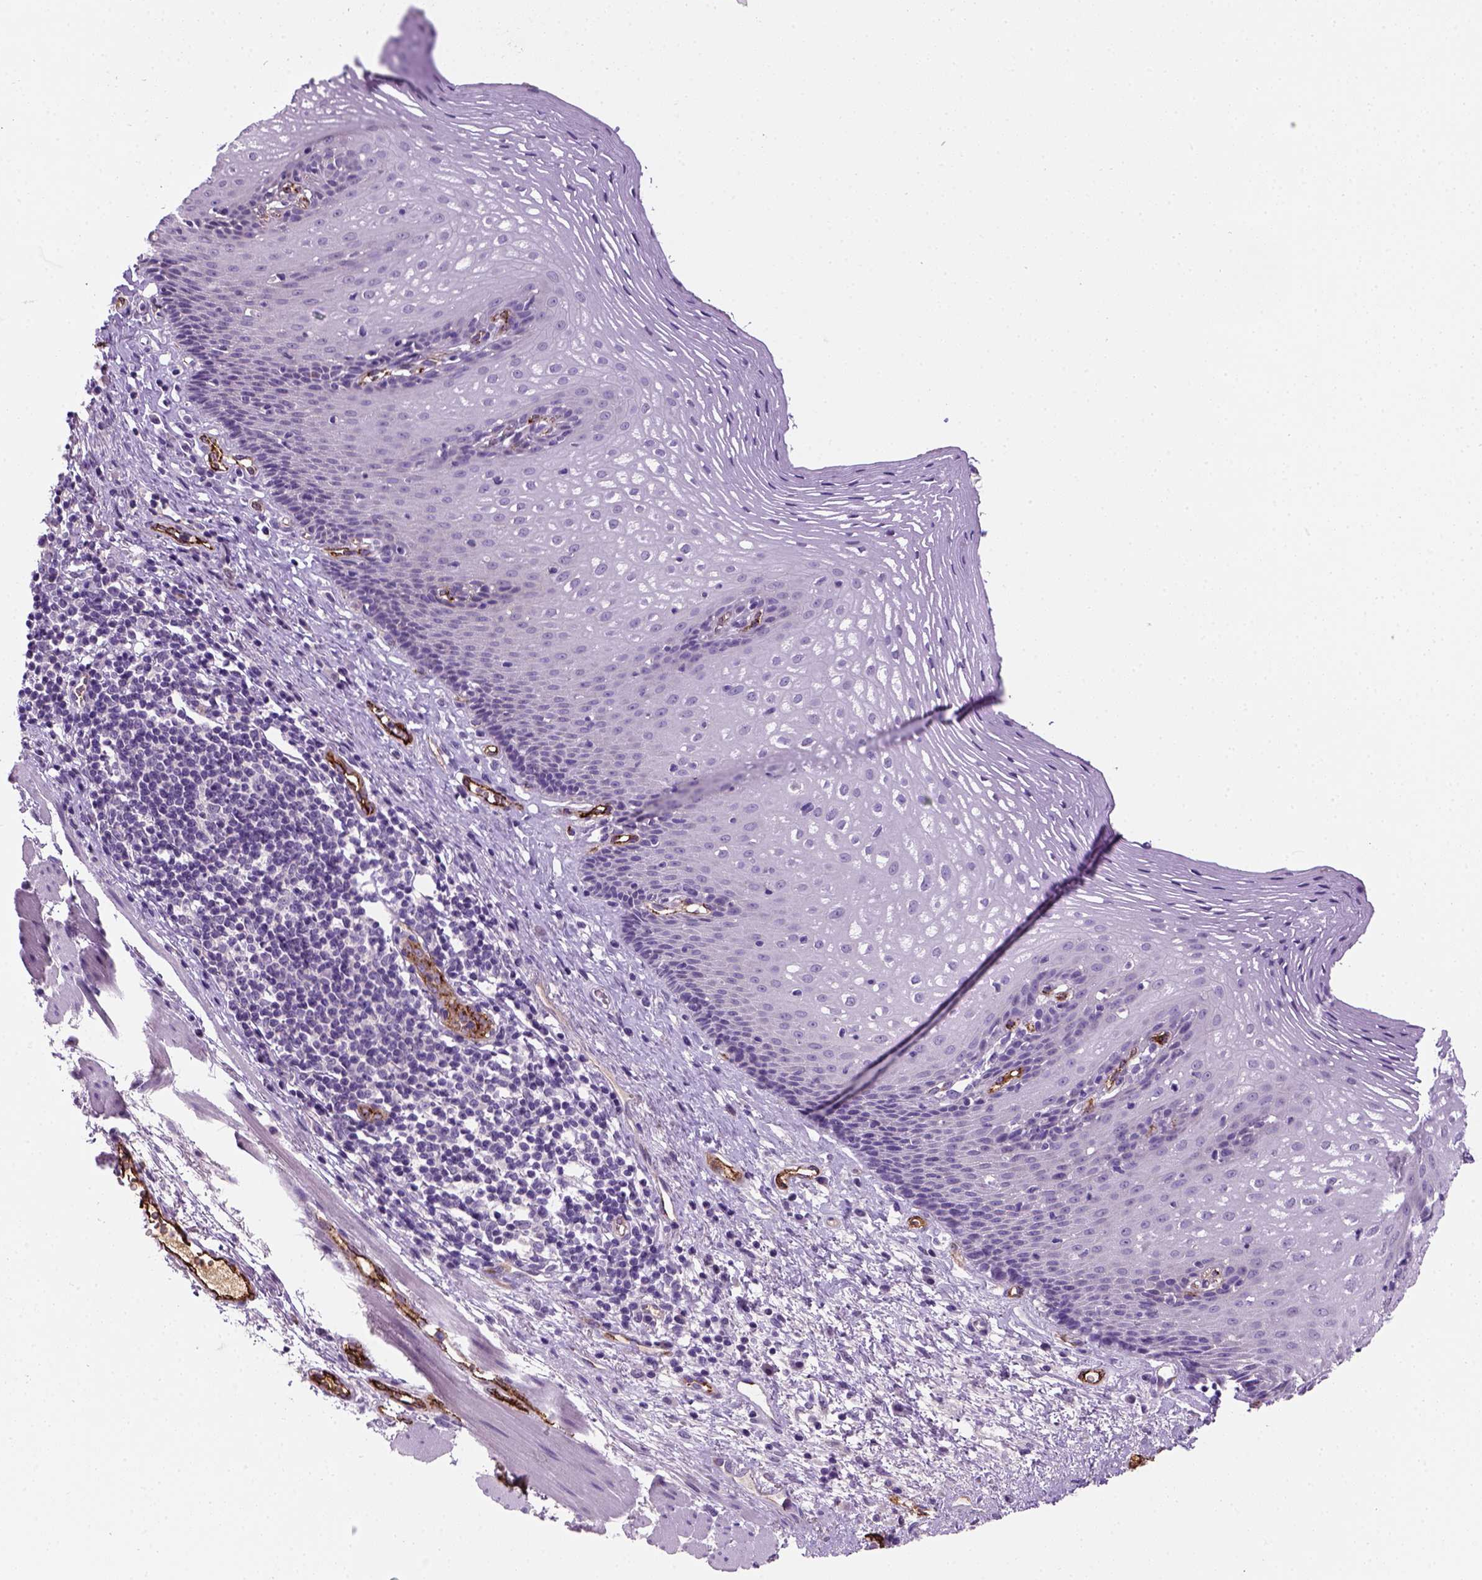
{"staining": {"intensity": "negative", "quantity": "none", "location": "none"}, "tissue": "esophagus", "cell_type": "Squamous epithelial cells", "image_type": "normal", "snomed": [{"axis": "morphology", "description": "Normal tissue, NOS"}, {"axis": "topography", "description": "Esophagus"}], "caption": "This is an IHC histopathology image of normal esophagus. There is no staining in squamous epithelial cells.", "gene": "VWF", "patient": {"sex": "male", "age": 76}}